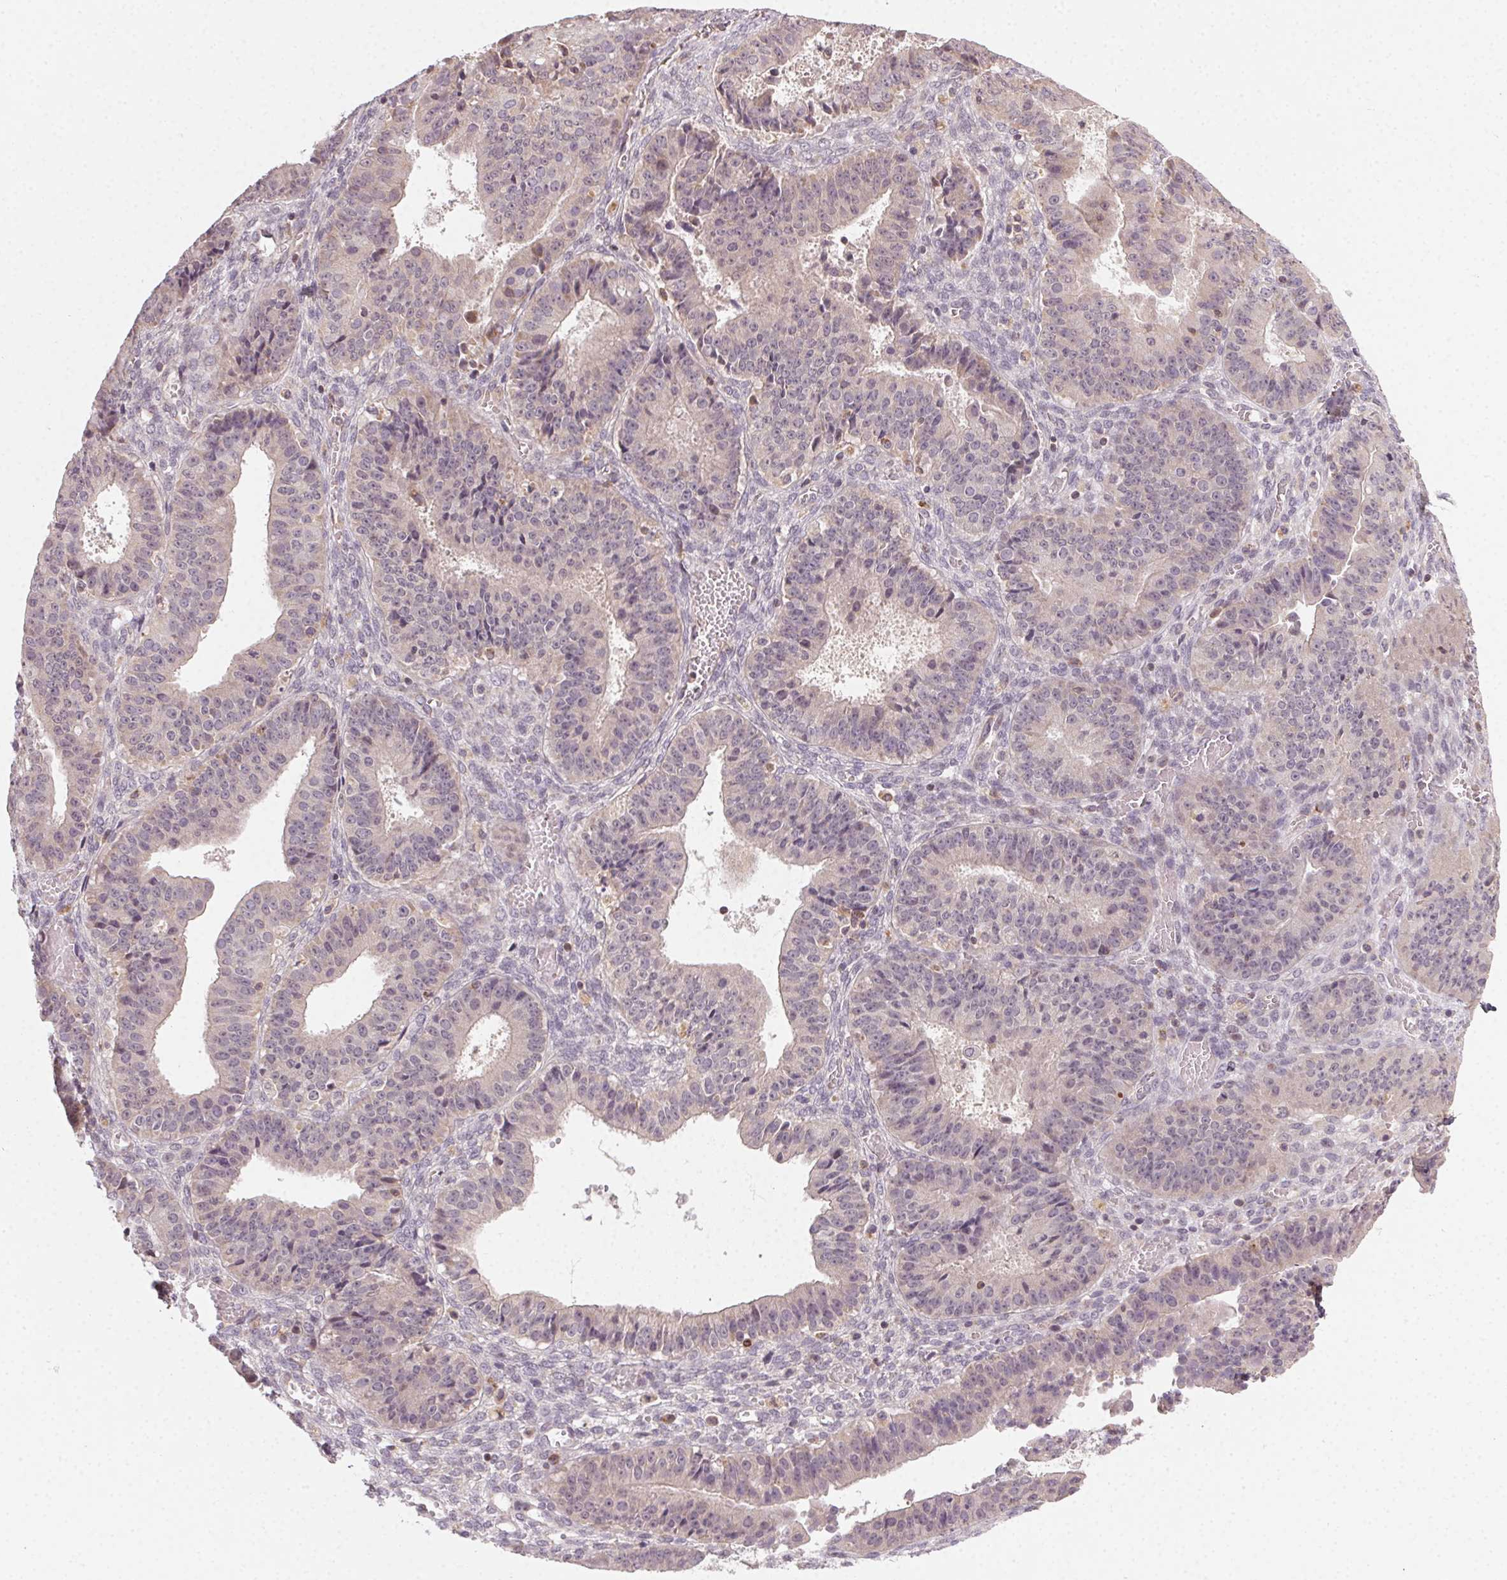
{"staining": {"intensity": "negative", "quantity": "none", "location": "none"}, "tissue": "ovarian cancer", "cell_type": "Tumor cells", "image_type": "cancer", "snomed": [{"axis": "morphology", "description": "Carcinoma, endometroid"}, {"axis": "topography", "description": "Ovary"}], "caption": "IHC image of human ovarian endometroid carcinoma stained for a protein (brown), which displays no staining in tumor cells.", "gene": "NCOA4", "patient": {"sex": "female", "age": 42}}